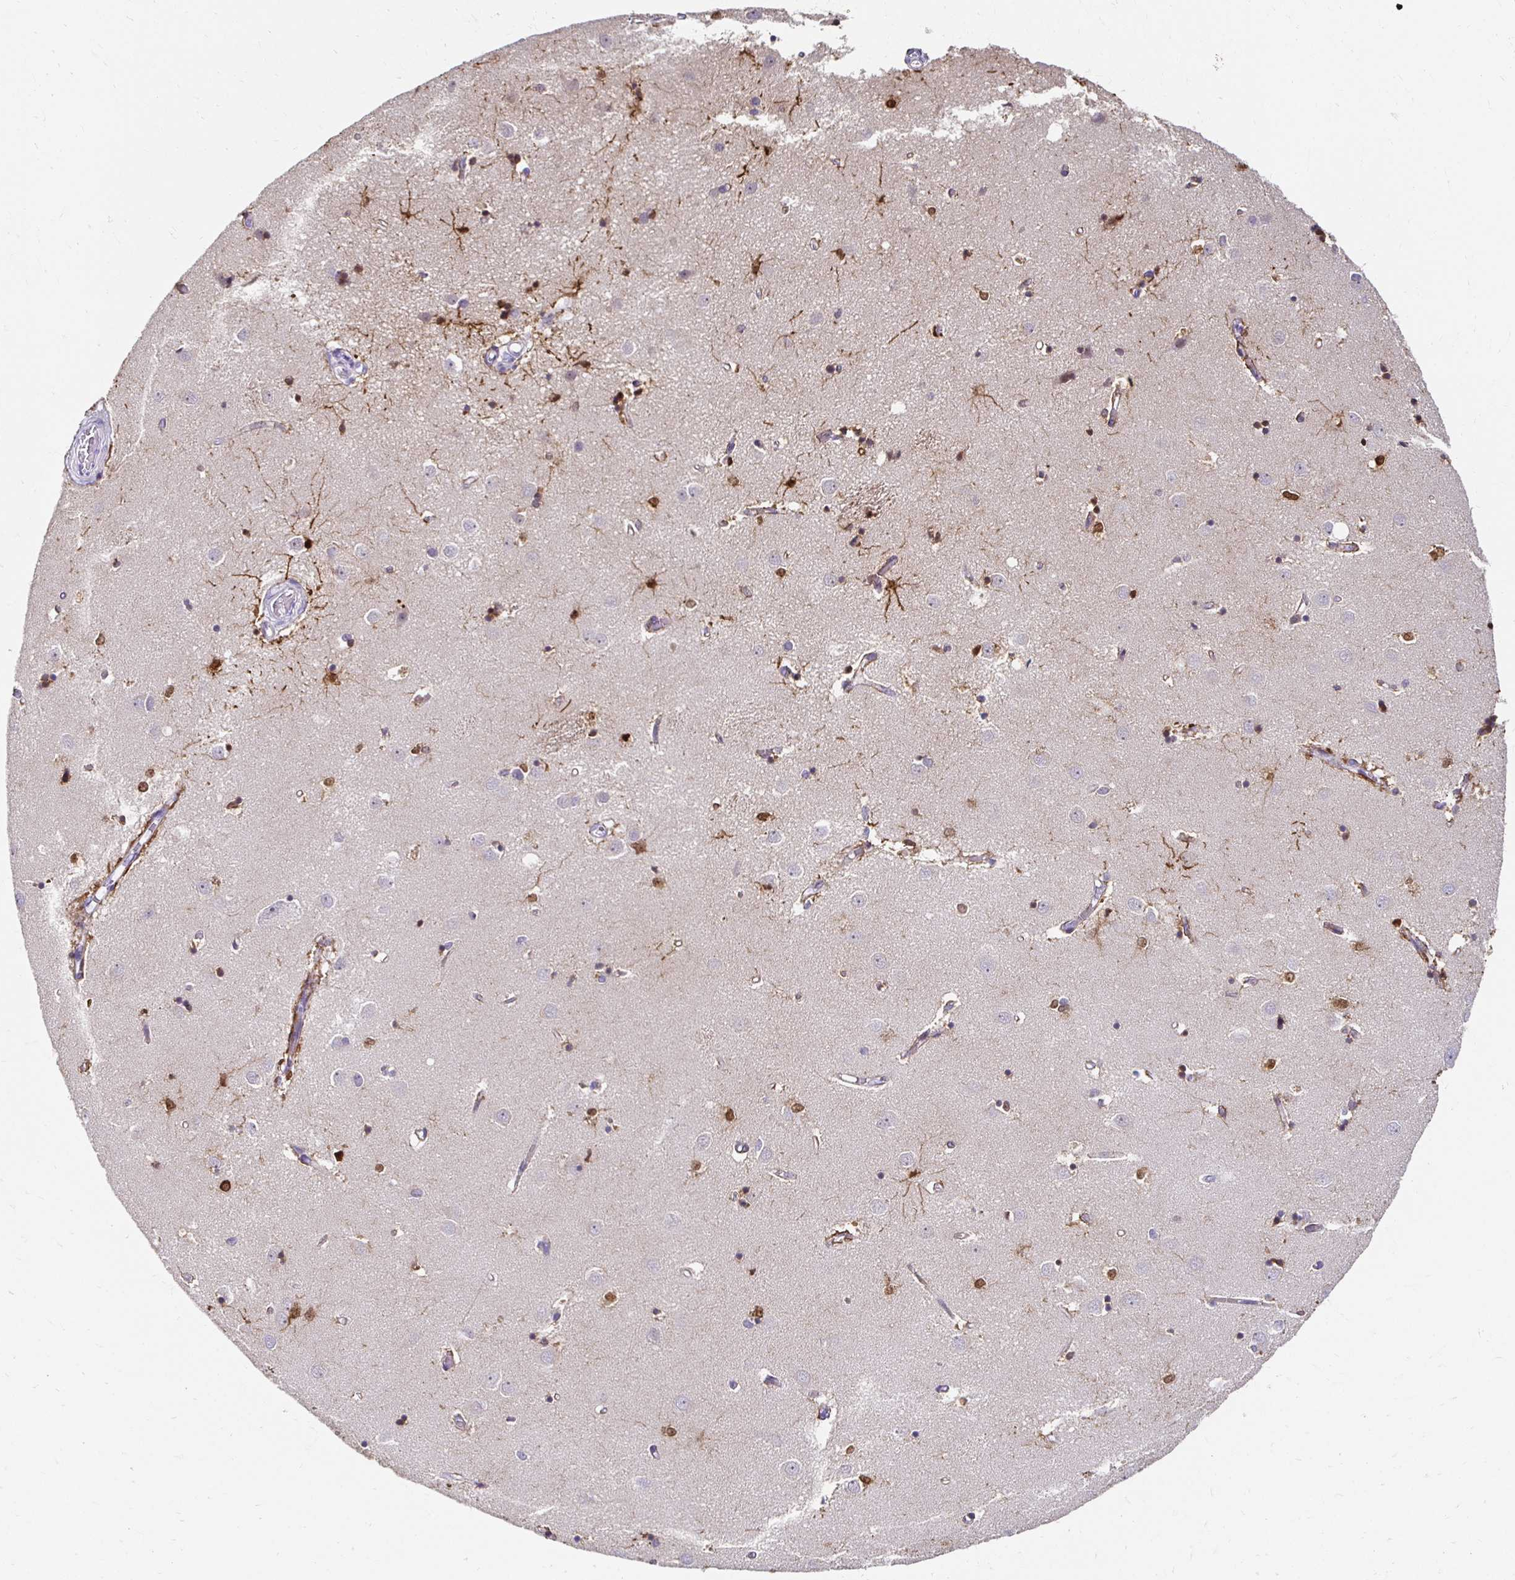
{"staining": {"intensity": "strong", "quantity": "25%-75%", "location": "cytoplasmic/membranous"}, "tissue": "caudate", "cell_type": "Glial cells", "image_type": "normal", "snomed": [{"axis": "morphology", "description": "Normal tissue, NOS"}, {"axis": "topography", "description": "Lateral ventricle wall"}], "caption": "Immunohistochemistry photomicrograph of unremarkable caudate stained for a protein (brown), which reveals high levels of strong cytoplasmic/membranous staining in approximately 25%-75% of glial cells.", "gene": "PADI2", "patient": {"sex": "male", "age": 54}}